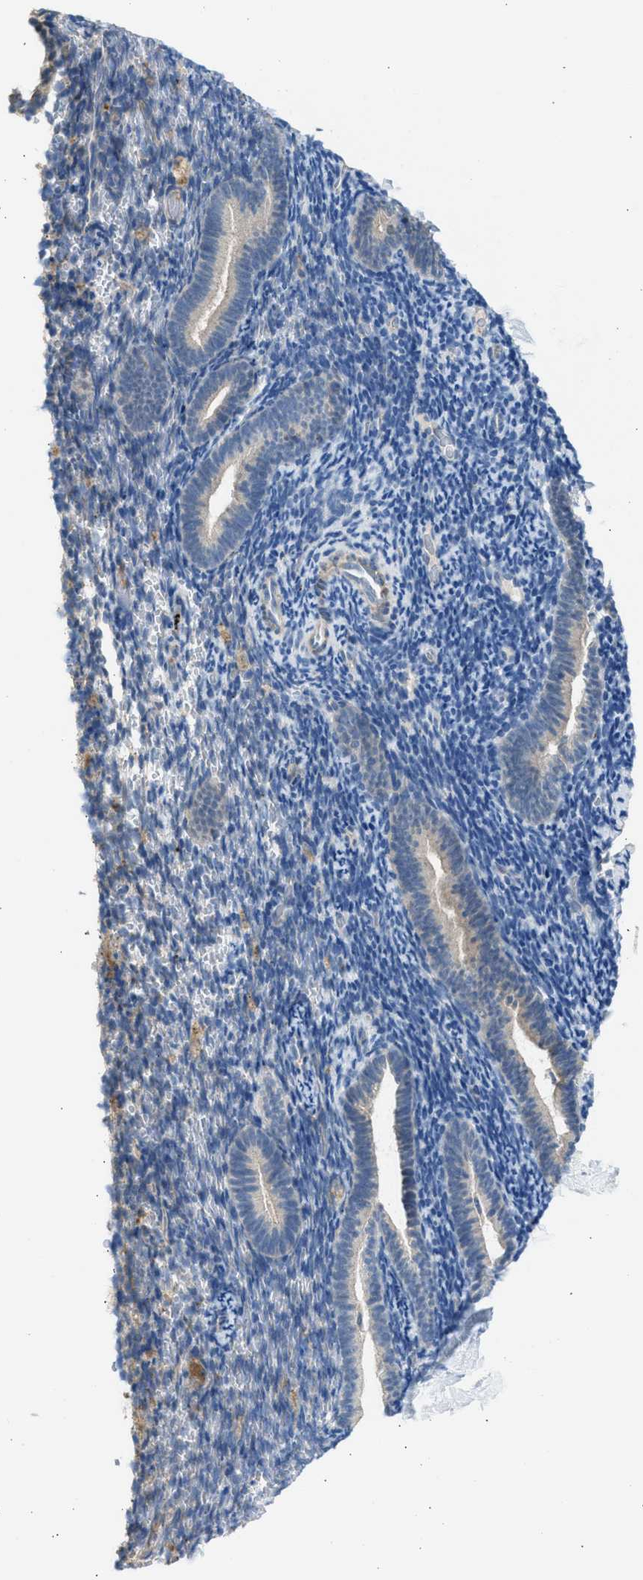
{"staining": {"intensity": "negative", "quantity": "none", "location": "none"}, "tissue": "endometrium", "cell_type": "Cells in endometrial stroma", "image_type": "normal", "snomed": [{"axis": "morphology", "description": "Normal tissue, NOS"}, {"axis": "topography", "description": "Endometrium"}], "caption": "High power microscopy photomicrograph of an IHC photomicrograph of normal endometrium, revealing no significant expression in cells in endometrial stroma.", "gene": "PCNX3", "patient": {"sex": "female", "age": 51}}